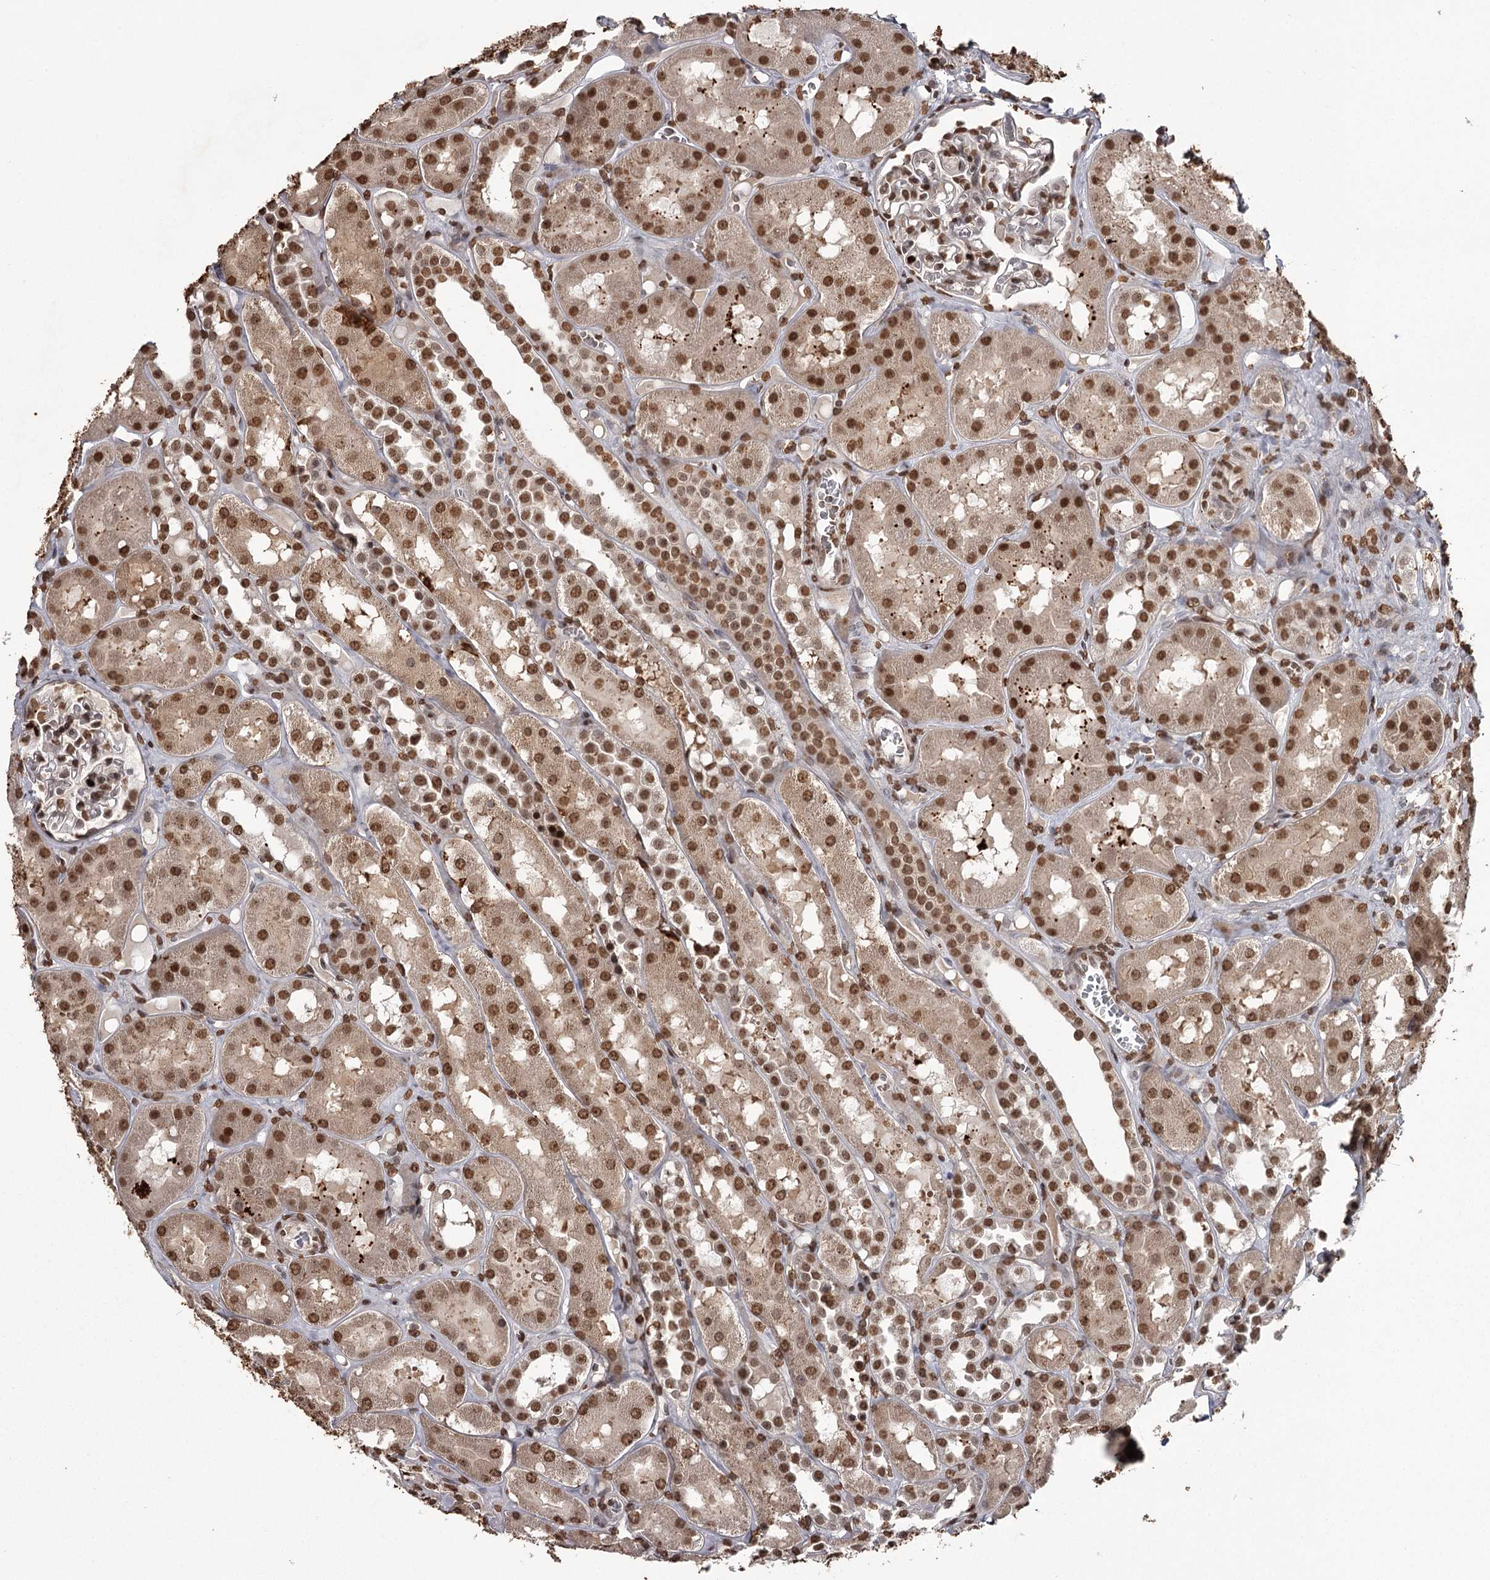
{"staining": {"intensity": "moderate", "quantity": ">75%", "location": "nuclear"}, "tissue": "kidney", "cell_type": "Cells in glomeruli", "image_type": "normal", "snomed": [{"axis": "morphology", "description": "Normal tissue, NOS"}, {"axis": "topography", "description": "Kidney"}], "caption": "Immunohistochemistry (IHC) of benign human kidney displays medium levels of moderate nuclear staining in about >75% of cells in glomeruli. (brown staining indicates protein expression, while blue staining denotes nuclei).", "gene": "THYN1", "patient": {"sex": "male", "age": 16}}